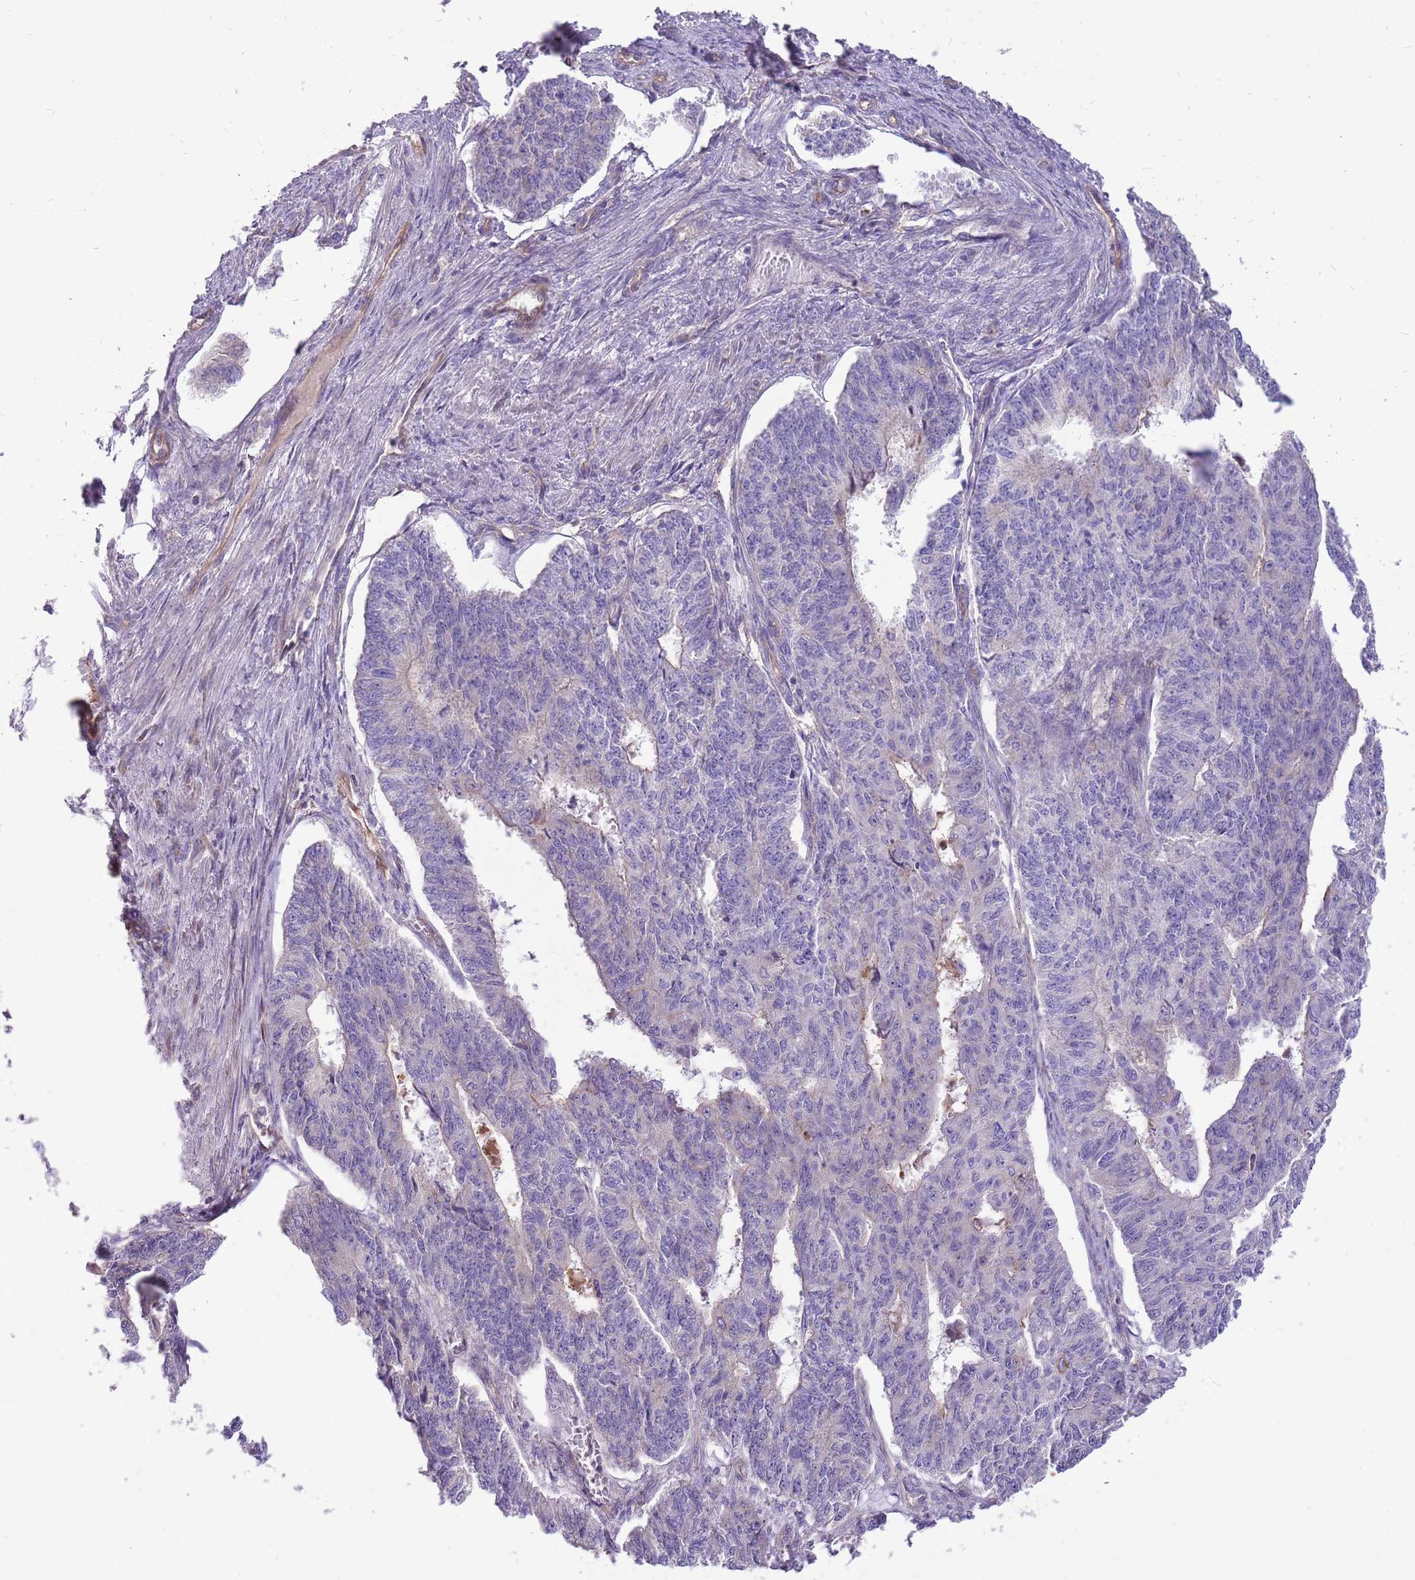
{"staining": {"intensity": "negative", "quantity": "none", "location": "none"}, "tissue": "endometrial cancer", "cell_type": "Tumor cells", "image_type": "cancer", "snomed": [{"axis": "morphology", "description": "Adenocarcinoma, NOS"}, {"axis": "topography", "description": "Endometrium"}], "caption": "Tumor cells show no significant positivity in endometrial cancer (adenocarcinoma).", "gene": "NTN4", "patient": {"sex": "female", "age": 32}}